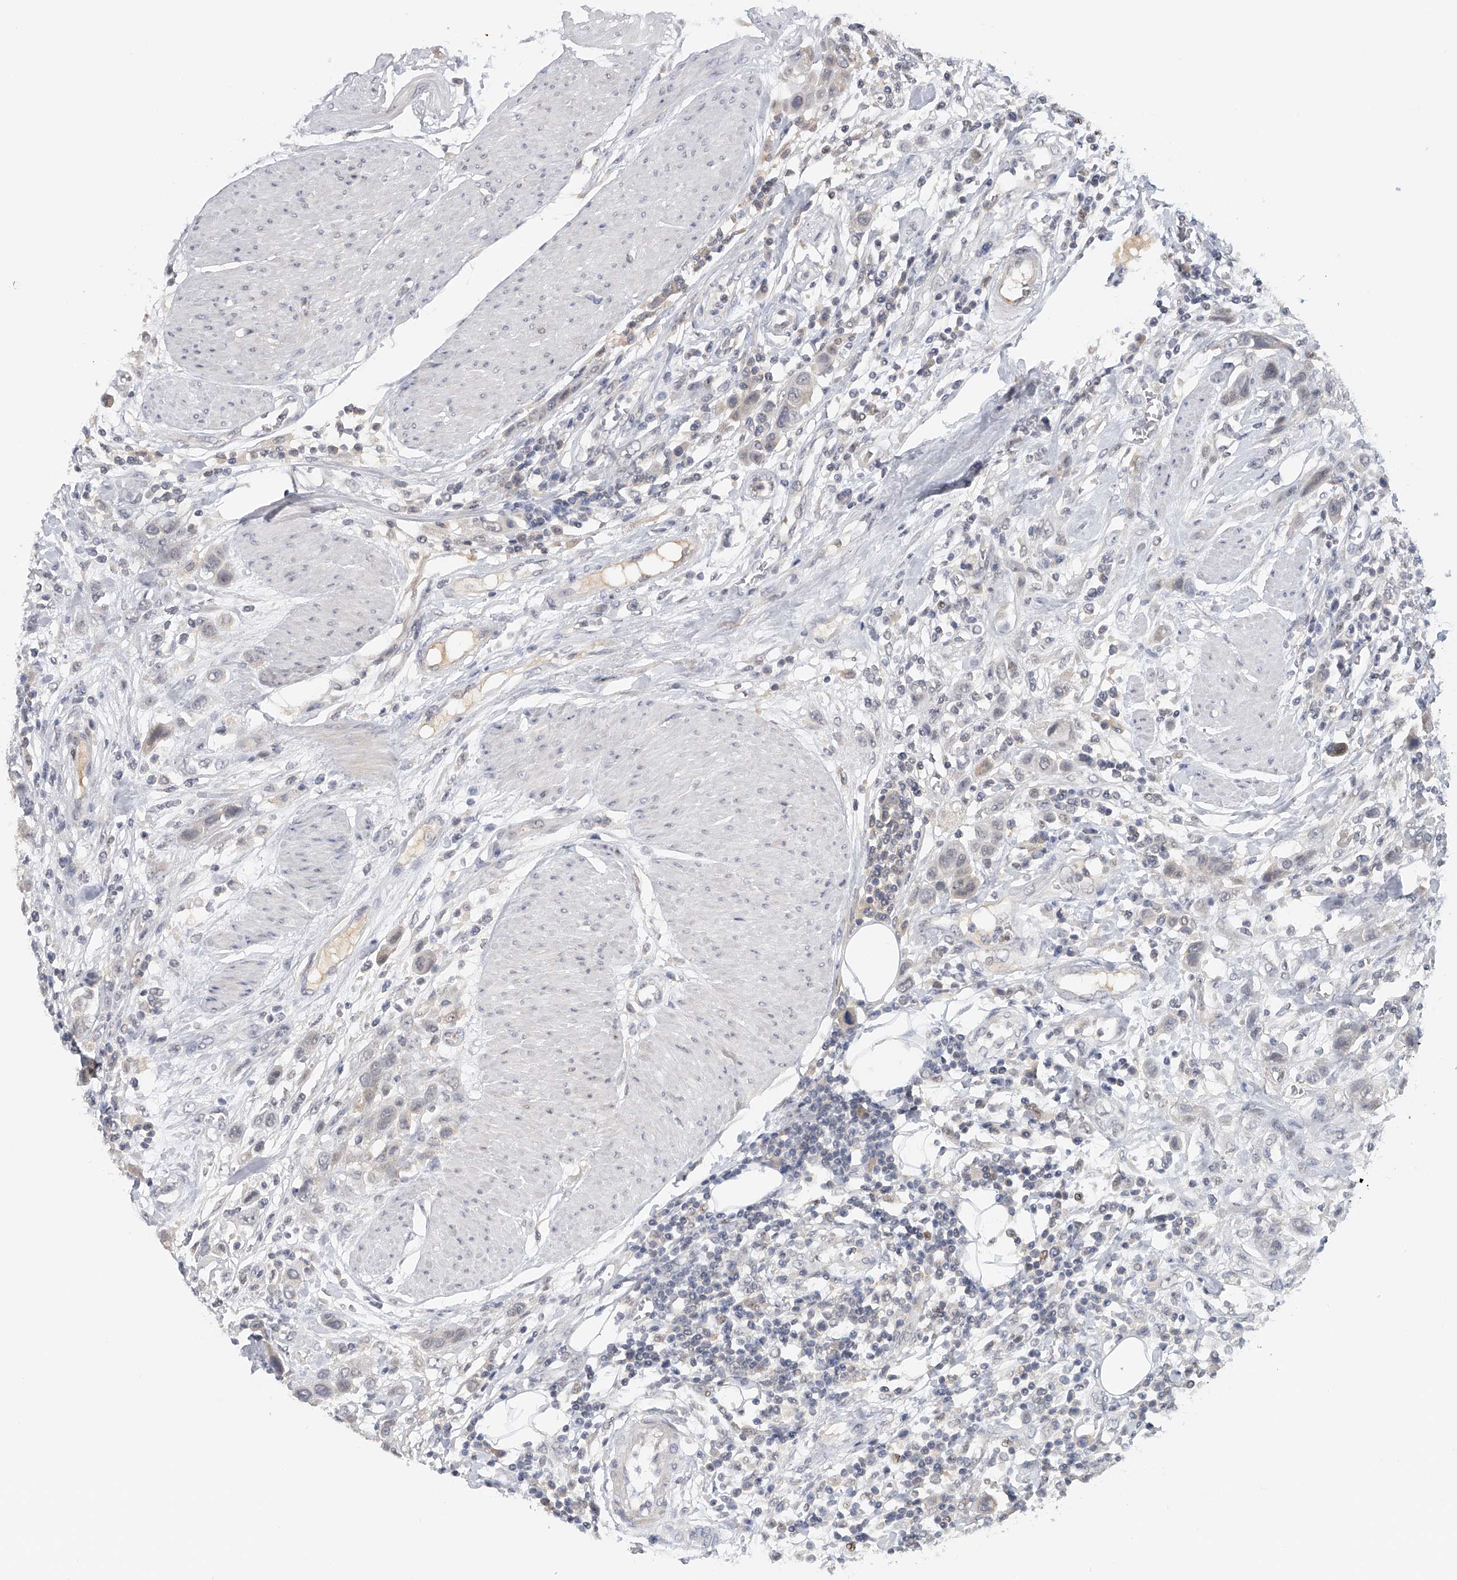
{"staining": {"intensity": "weak", "quantity": "25%-75%", "location": "cytoplasmic/membranous"}, "tissue": "urothelial cancer", "cell_type": "Tumor cells", "image_type": "cancer", "snomed": [{"axis": "morphology", "description": "Urothelial carcinoma, High grade"}, {"axis": "topography", "description": "Urinary bladder"}], "caption": "Urothelial cancer stained for a protein (brown) demonstrates weak cytoplasmic/membranous positive expression in approximately 25%-75% of tumor cells.", "gene": "DDX43", "patient": {"sex": "male", "age": 50}}